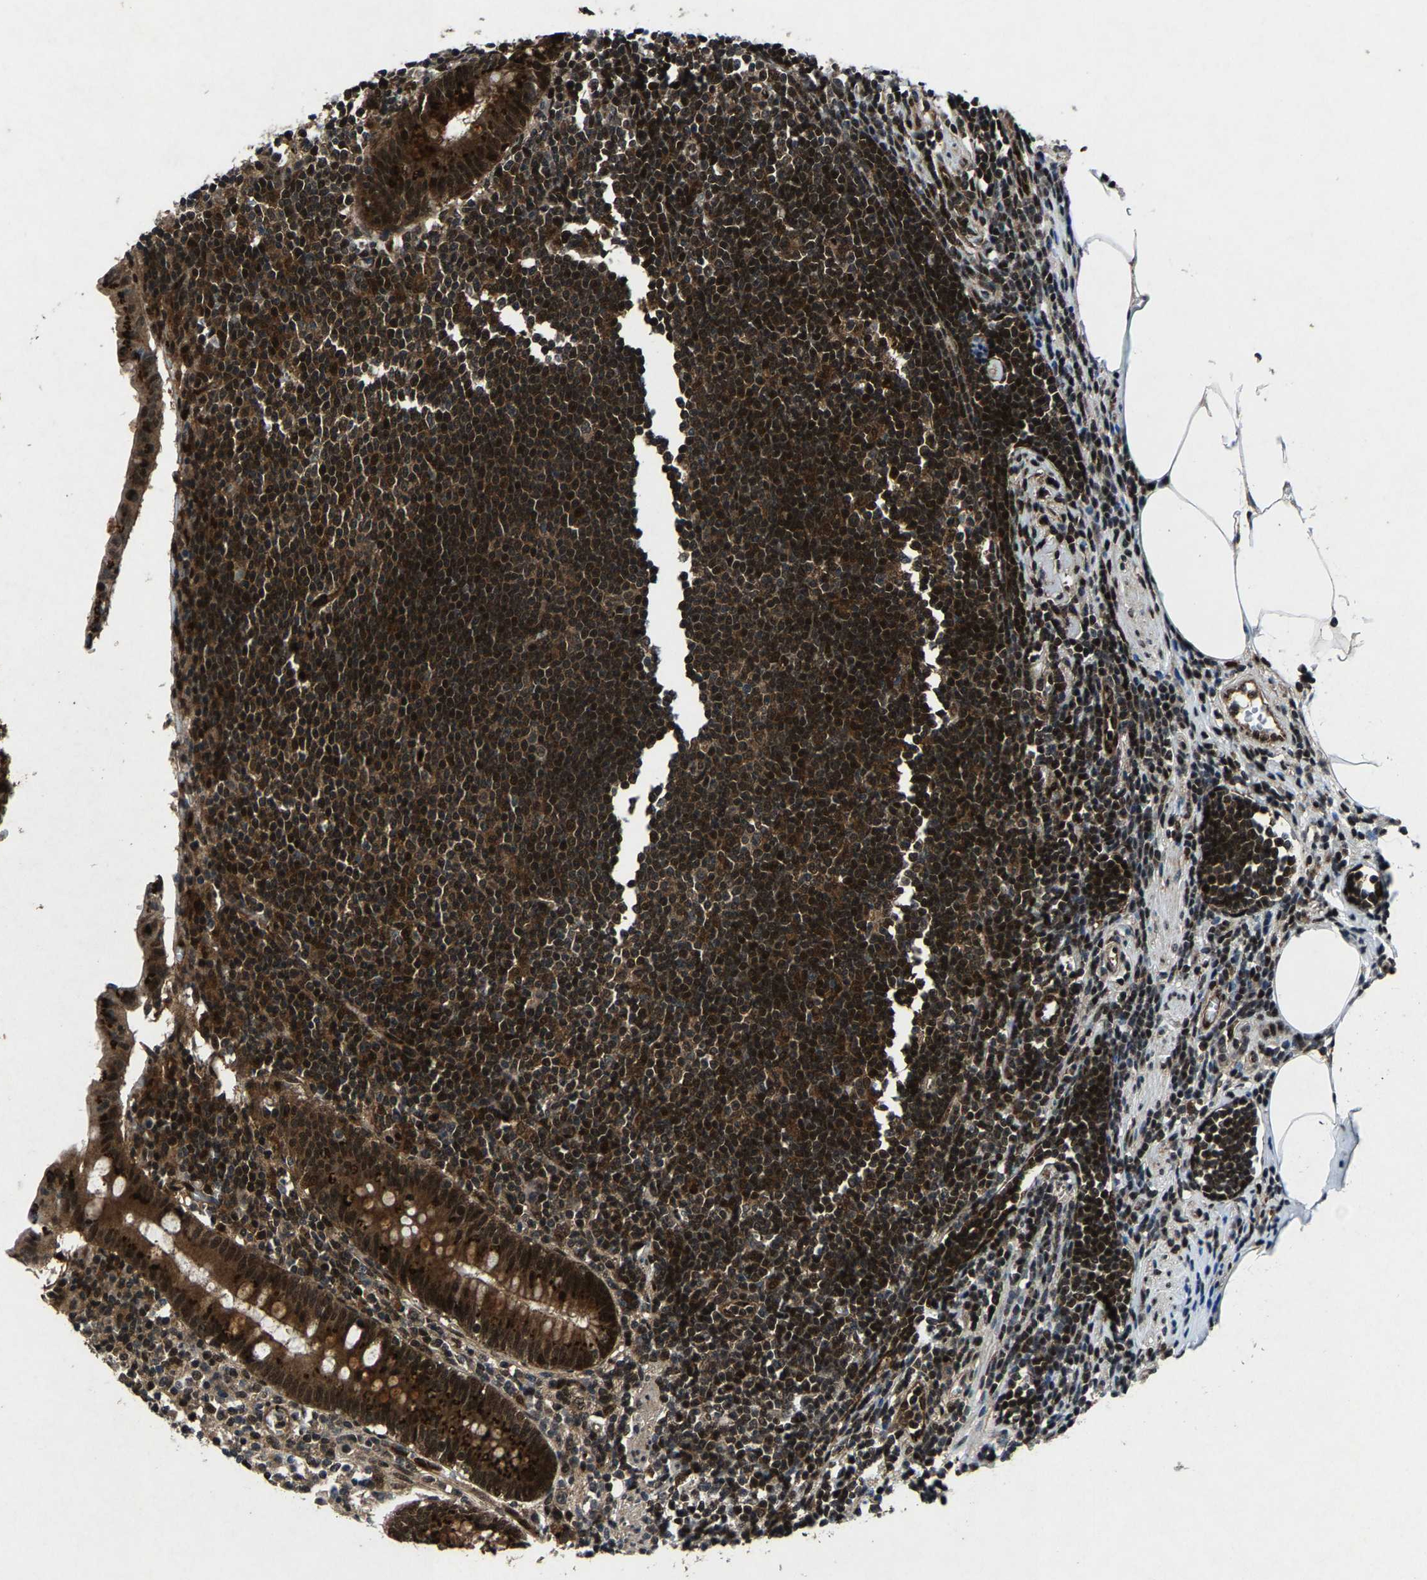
{"staining": {"intensity": "strong", "quantity": ">75%", "location": "cytoplasmic/membranous,nuclear"}, "tissue": "appendix", "cell_type": "Glandular cells", "image_type": "normal", "snomed": [{"axis": "morphology", "description": "Normal tissue, NOS"}, {"axis": "topography", "description": "Appendix"}], "caption": "A brown stain highlights strong cytoplasmic/membranous,nuclear expression of a protein in glandular cells of benign human appendix.", "gene": "ATXN3", "patient": {"sex": "female", "age": 50}}